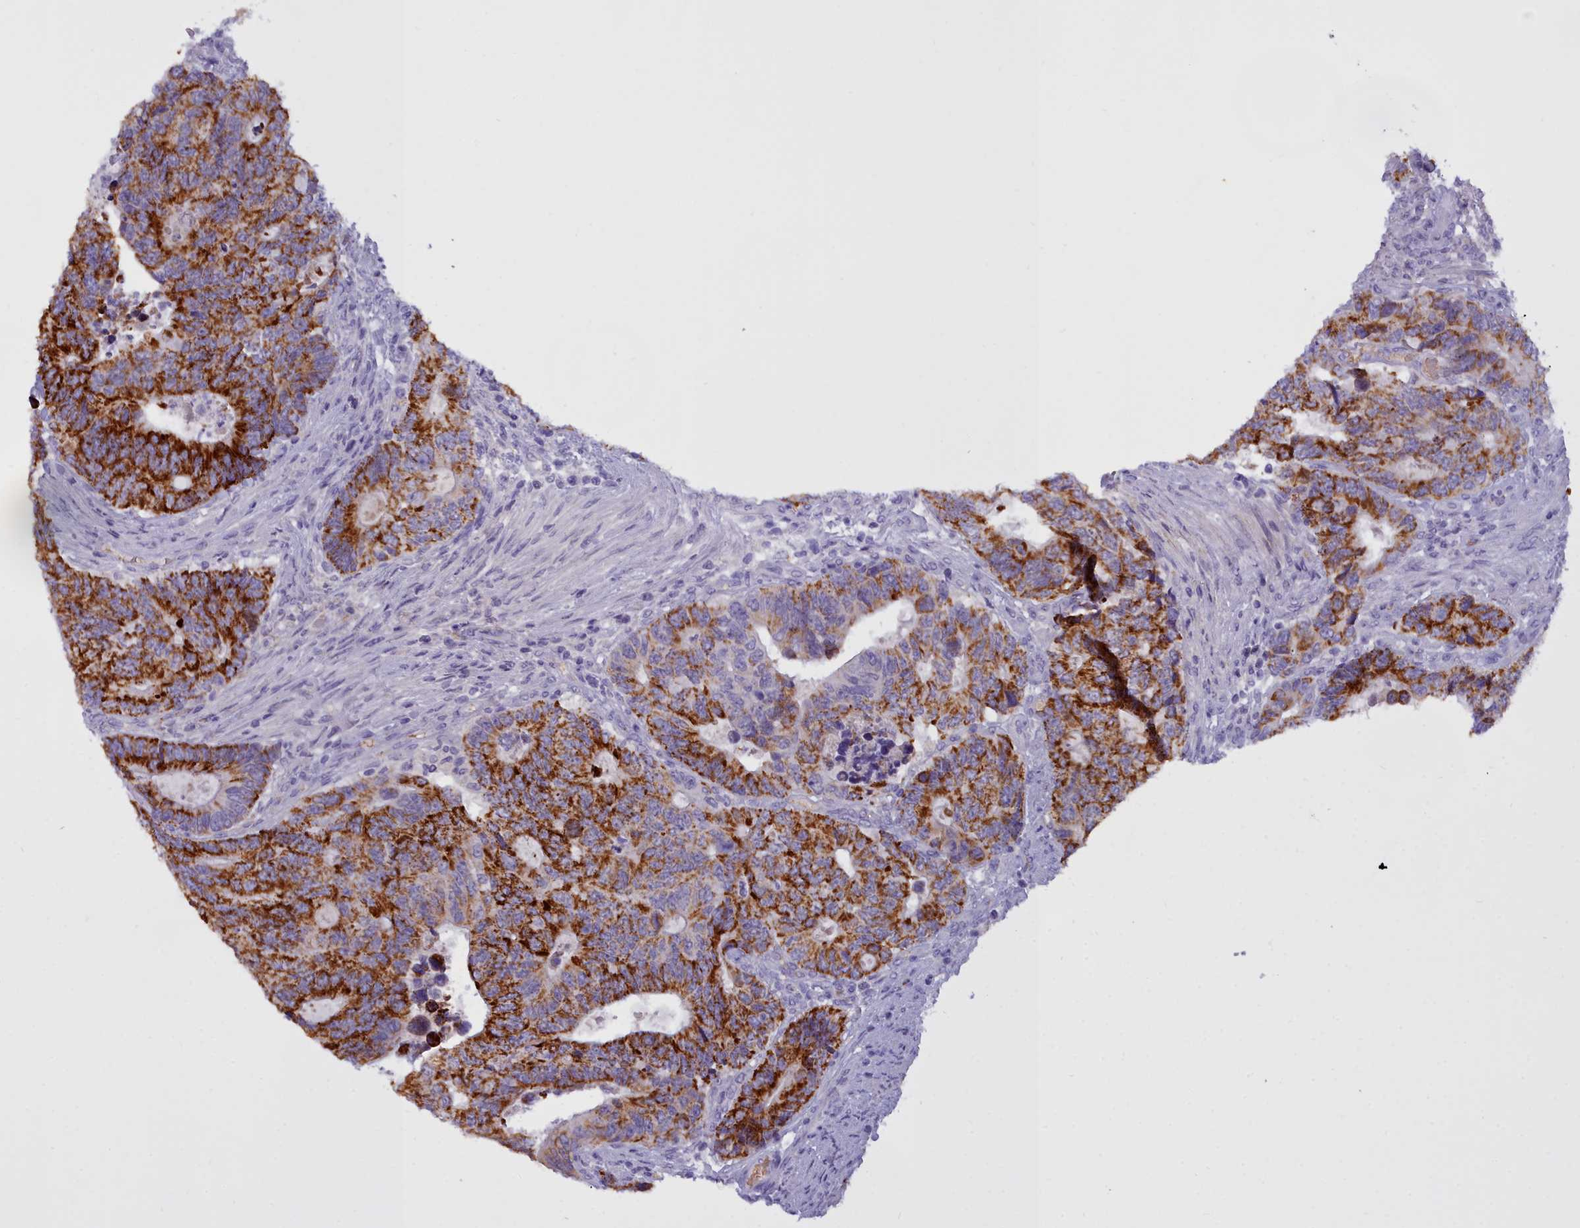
{"staining": {"intensity": "strong", "quantity": "25%-75%", "location": "cytoplasmic/membranous"}, "tissue": "colorectal cancer", "cell_type": "Tumor cells", "image_type": "cancer", "snomed": [{"axis": "morphology", "description": "Adenocarcinoma, NOS"}, {"axis": "topography", "description": "Colon"}], "caption": "Colorectal cancer (adenocarcinoma) stained with a protein marker shows strong staining in tumor cells.", "gene": "OSTN", "patient": {"sex": "male", "age": 87}}